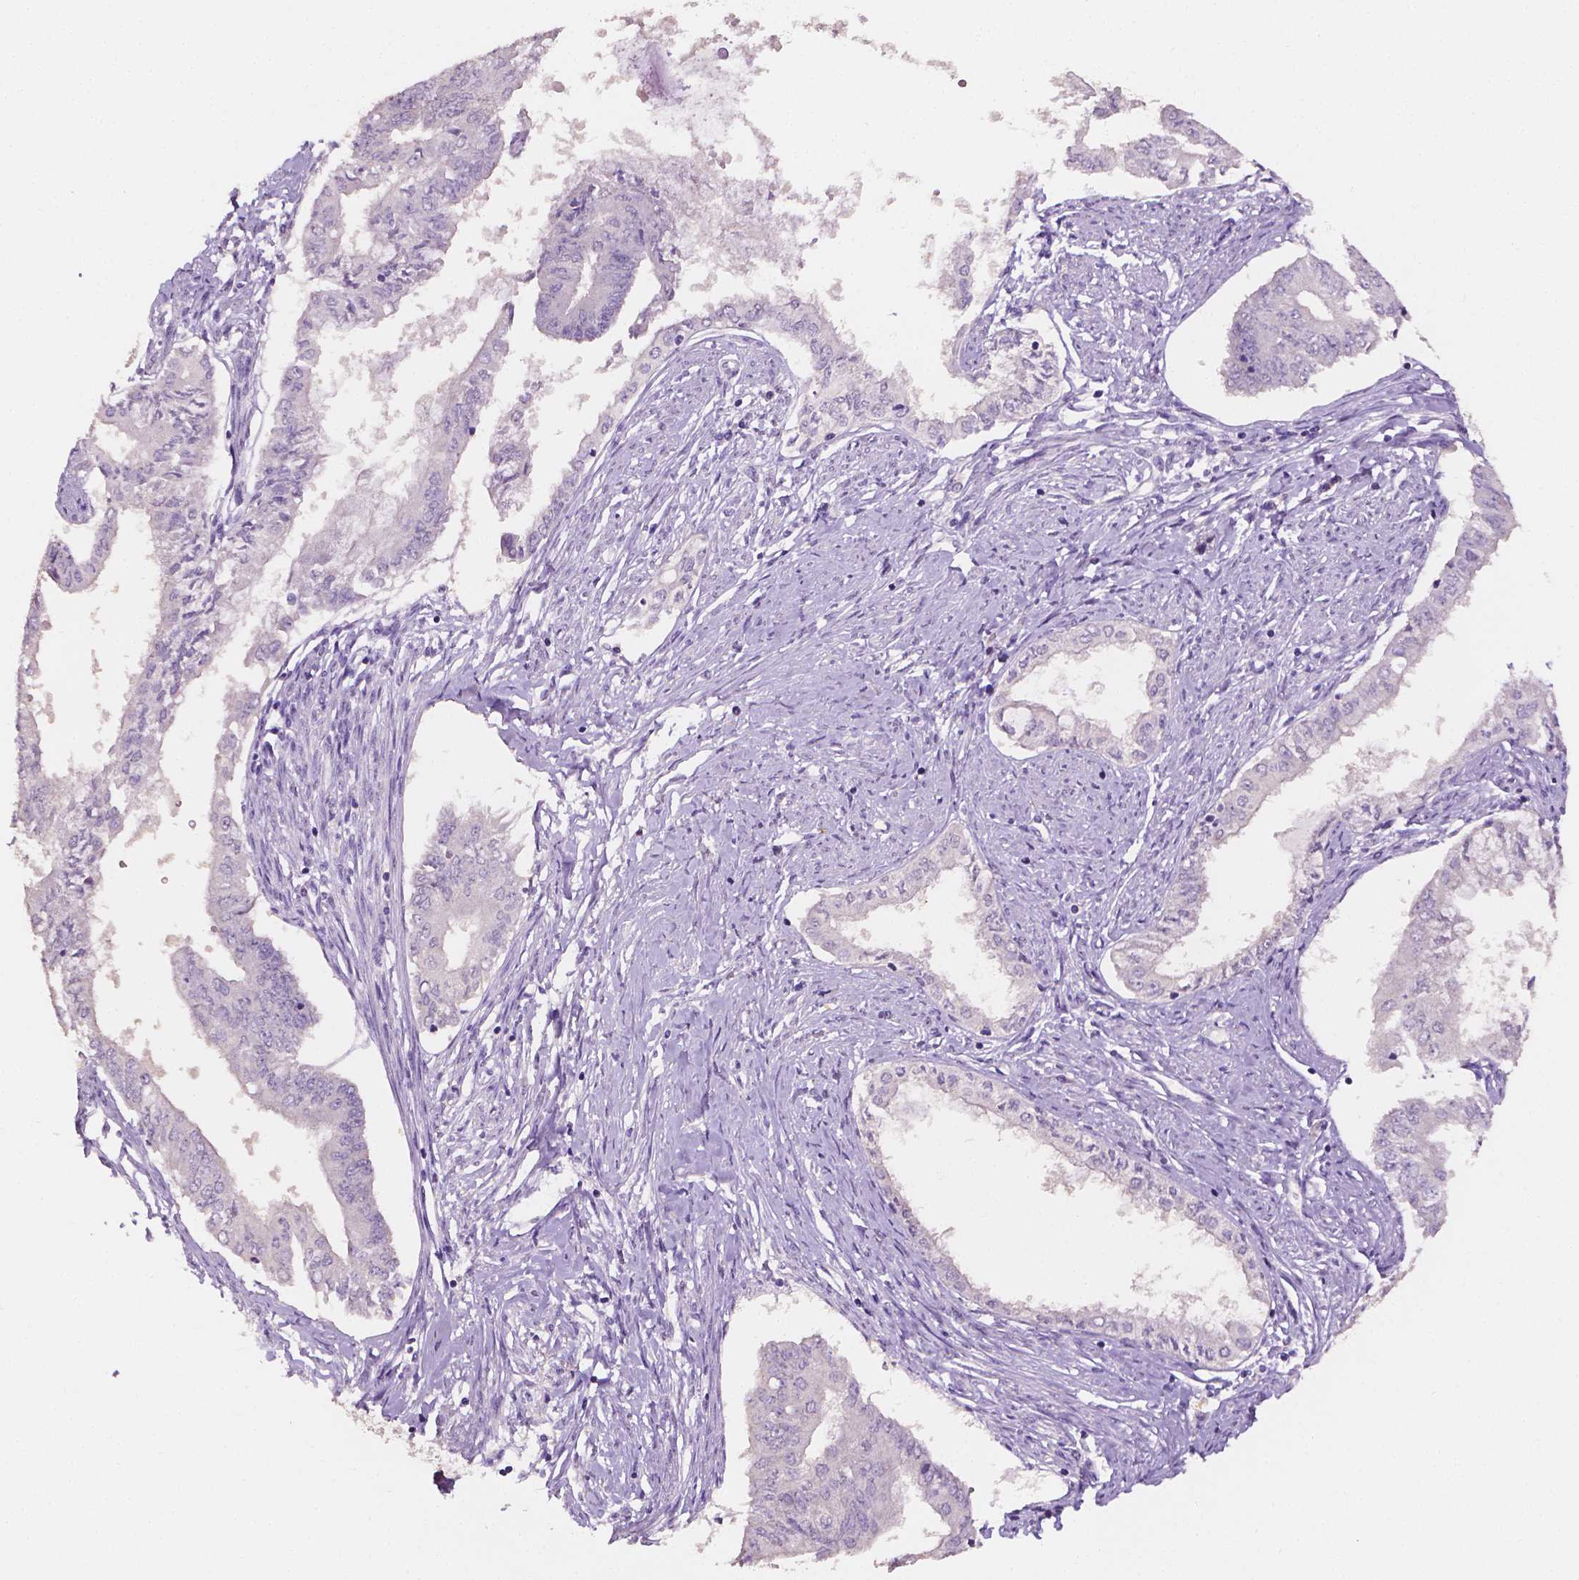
{"staining": {"intensity": "negative", "quantity": "none", "location": "none"}, "tissue": "endometrial cancer", "cell_type": "Tumor cells", "image_type": "cancer", "snomed": [{"axis": "morphology", "description": "Adenocarcinoma, NOS"}, {"axis": "topography", "description": "Endometrium"}], "caption": "High magnification brightfield microscopy of adenocarcinoma (endometrial) stained with DAB (3,3'-diaminobenzidine) (brown) and counterstained with hematoxylin (blue): tumor cells show no significant expression. (Immunohistochemistry (ihc), brightfield microscopy, high magnification).", "gene": "FASN", "patient": {"sex": "female", "age": 76}}